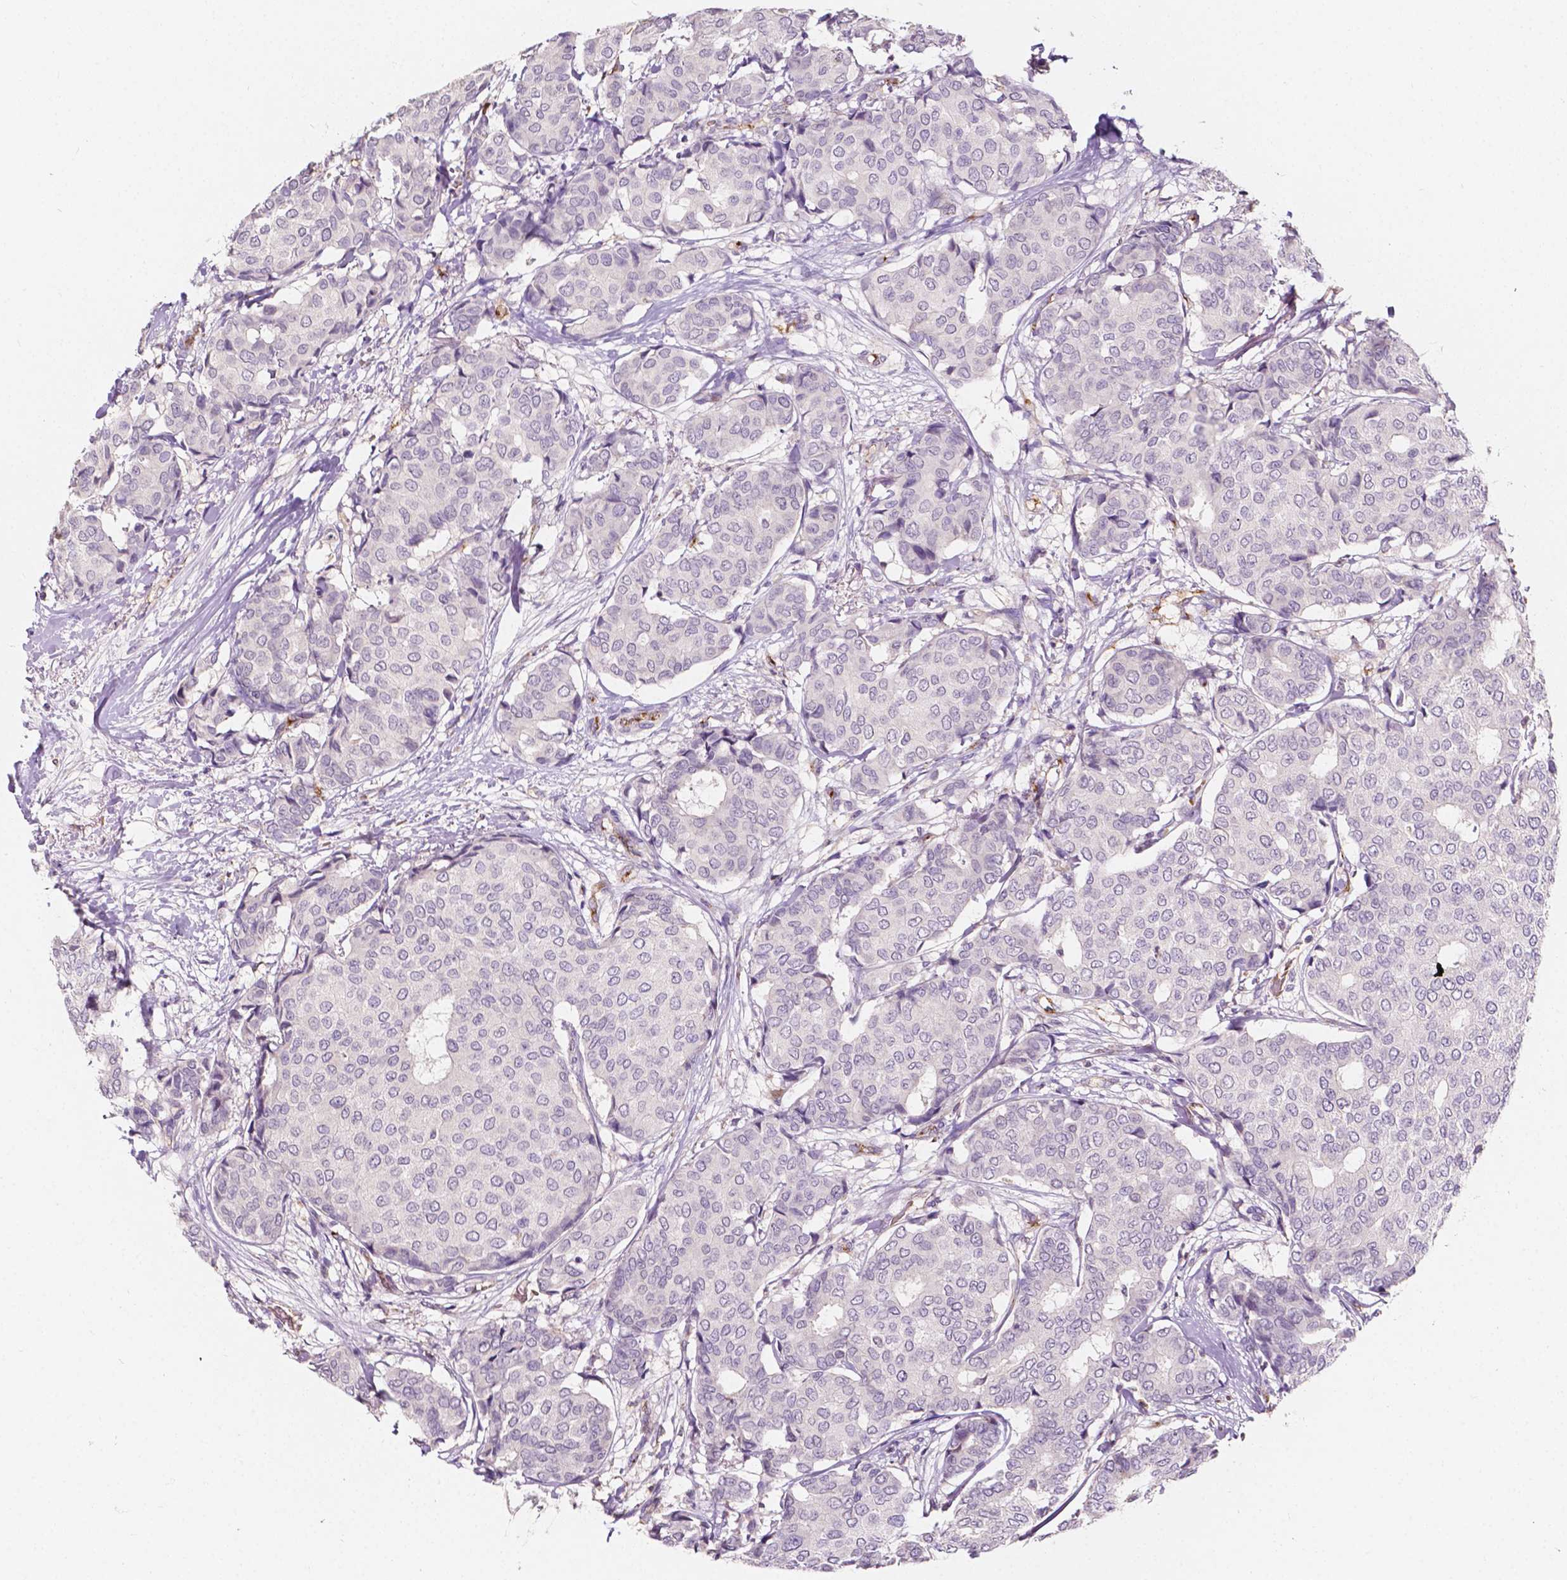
{"staining": {"intensity": "negative", "quantity": "none", "location": "none"}, "tissue": "breast cancer", "cell_type": "Tumor cells", "image_type": "cancer", "snomed": [{"axis": "morphology", "description": "Duct carcinoma"}, {"axis": "topography", "description": "Breast"}], "caption": "This is an IHC image of human intraductal carcinoma (breast). There is no positivity in tumor cells.", "gene": "SLC22A4", "patient": {"sex": "female", "age": 75}}